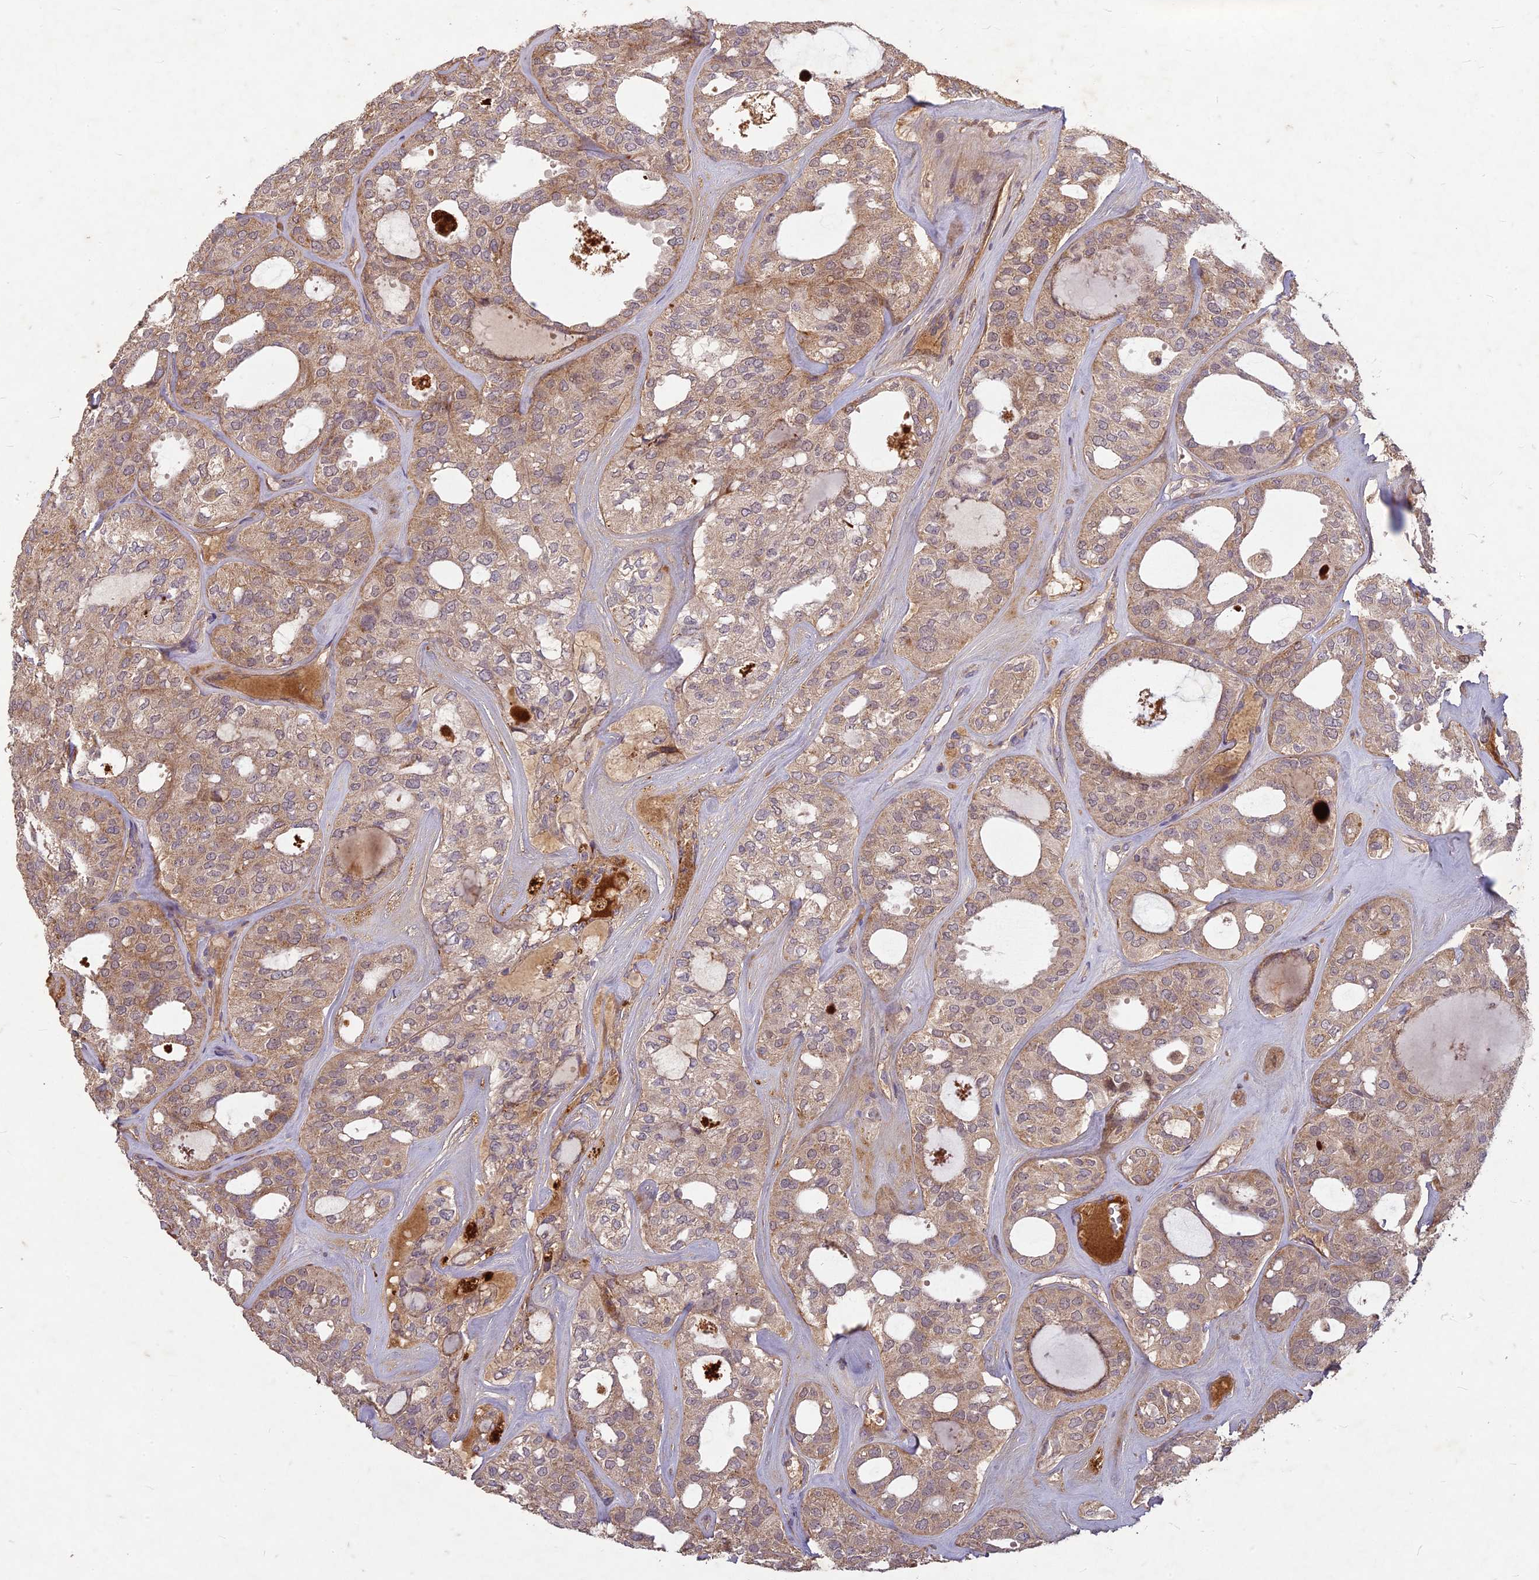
{"staining": {"intensity": "moderate", "quantity": ">75%", "location": "cytoplasmic/membranous"}, "tissue": "thyroid cancer", "cell_type": "Tumor cells", "image_type": "cancer", "snomed": [{"axis": "morphology", "description": "Follicular adenoma carcinoma, NOS"}, {"axis": "topography", "description": "Thyroid gland"}], "caption": "IHC staining of thyroid follicular adenoma carcinoma, which exhibits medium levels of moderate cytoplasmic/membranous staining in approximately >75% of tumor cells indicating moderate cytoplasmic/membranous protein positivity. The staining was performed using DAB (3,3'-diaminobenzidine) (brown) for protein detection and nuclei were counterstained in hematoxylin (blue).", "gene": "TCF25", "patient": {"sex": "male", "age": 75}}